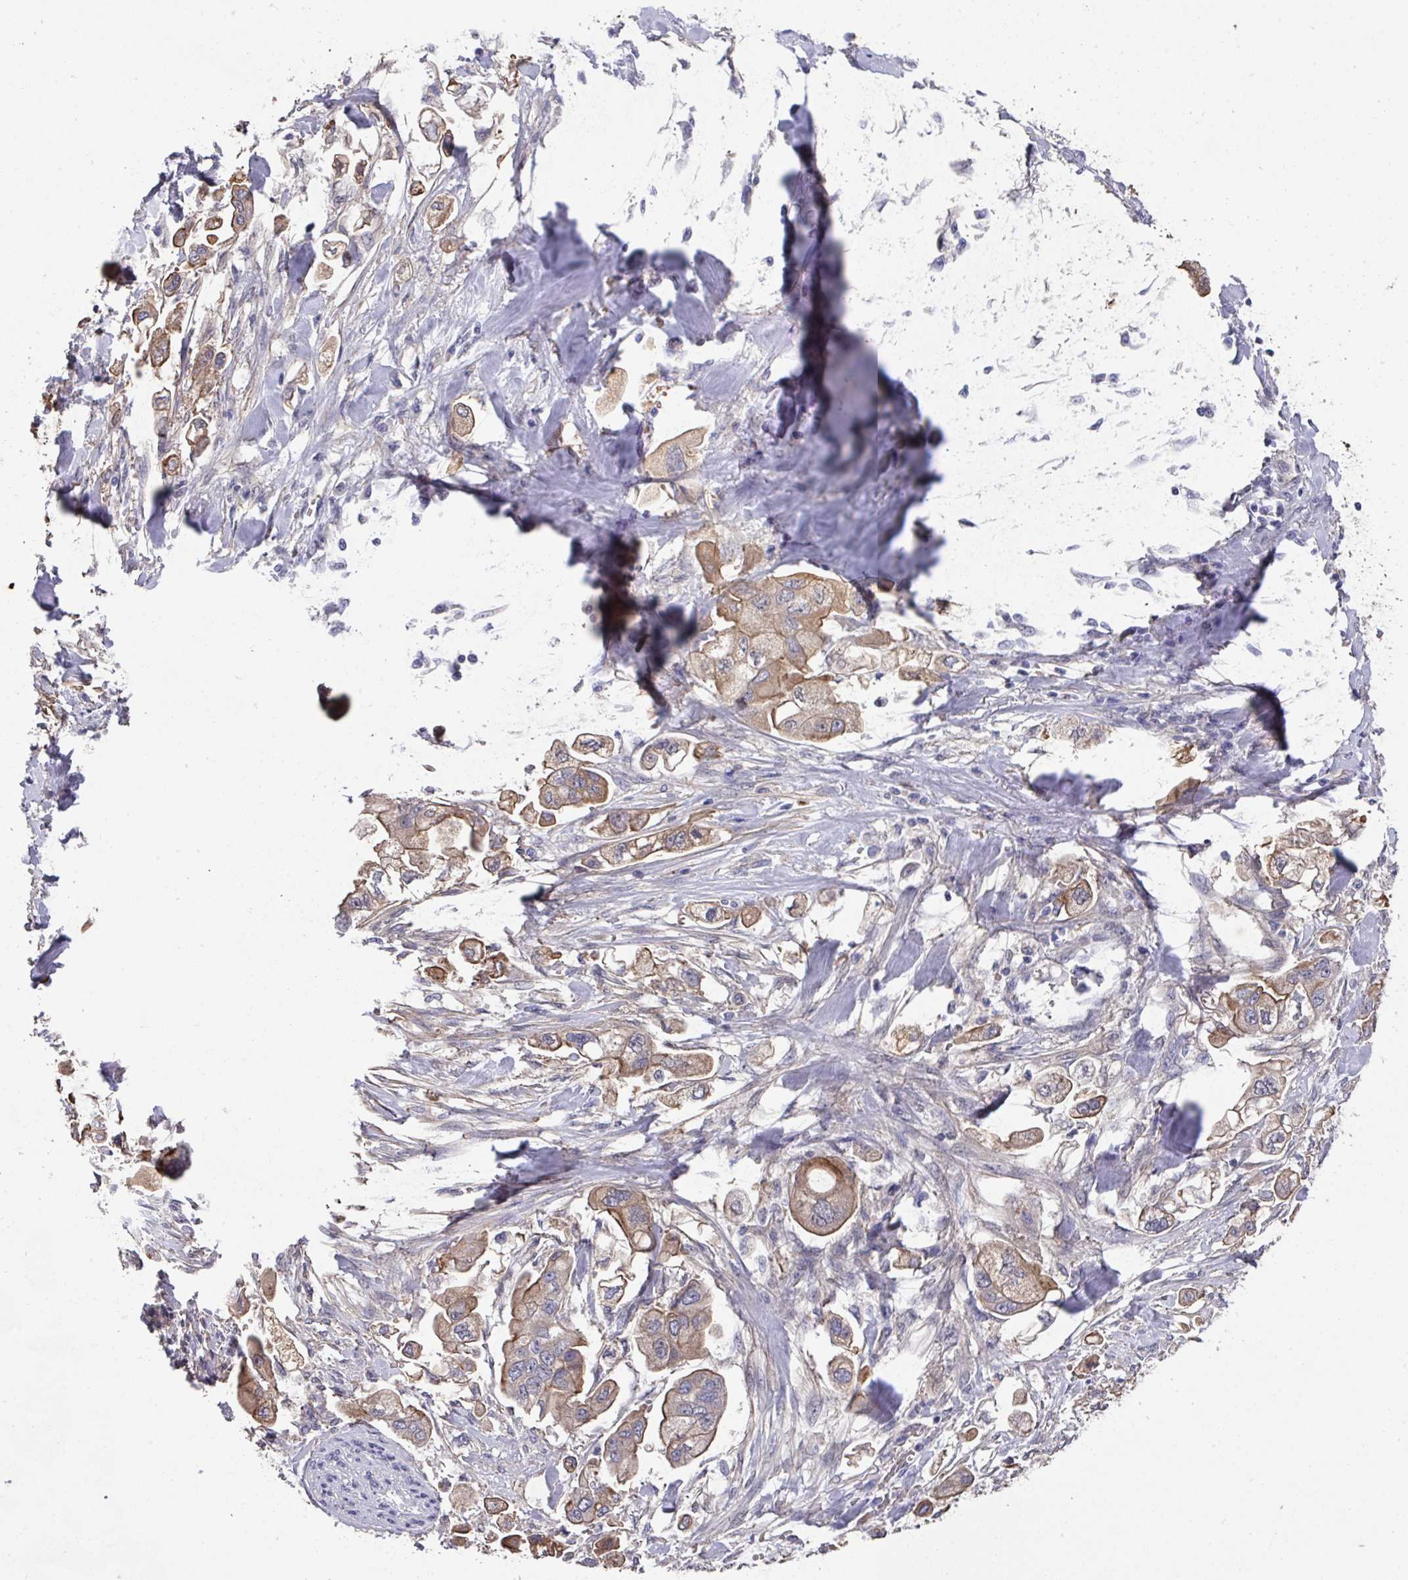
{"staining": {"intensity": "moderate", "quantity": ">75%", "location": "cytoplasmic/membranous"}, "tissue": "stomach cancer", "cell_type": "Tumor cells", "image_type": "cancer", "snomed": [{"axis": "morphology", "description": "Adenocarcinoma, NOS"}, {"axis": "topography", "description": "Stomach"}], "caption": "Immunohistochemical staining of human adenocarcinoma (stomach) demonstrates moderate cytoplasmic/membranous protein expression in about >75% of tumor cells.", "gene": "PRR5", "patient": {"sex": "male", "age": 62}}